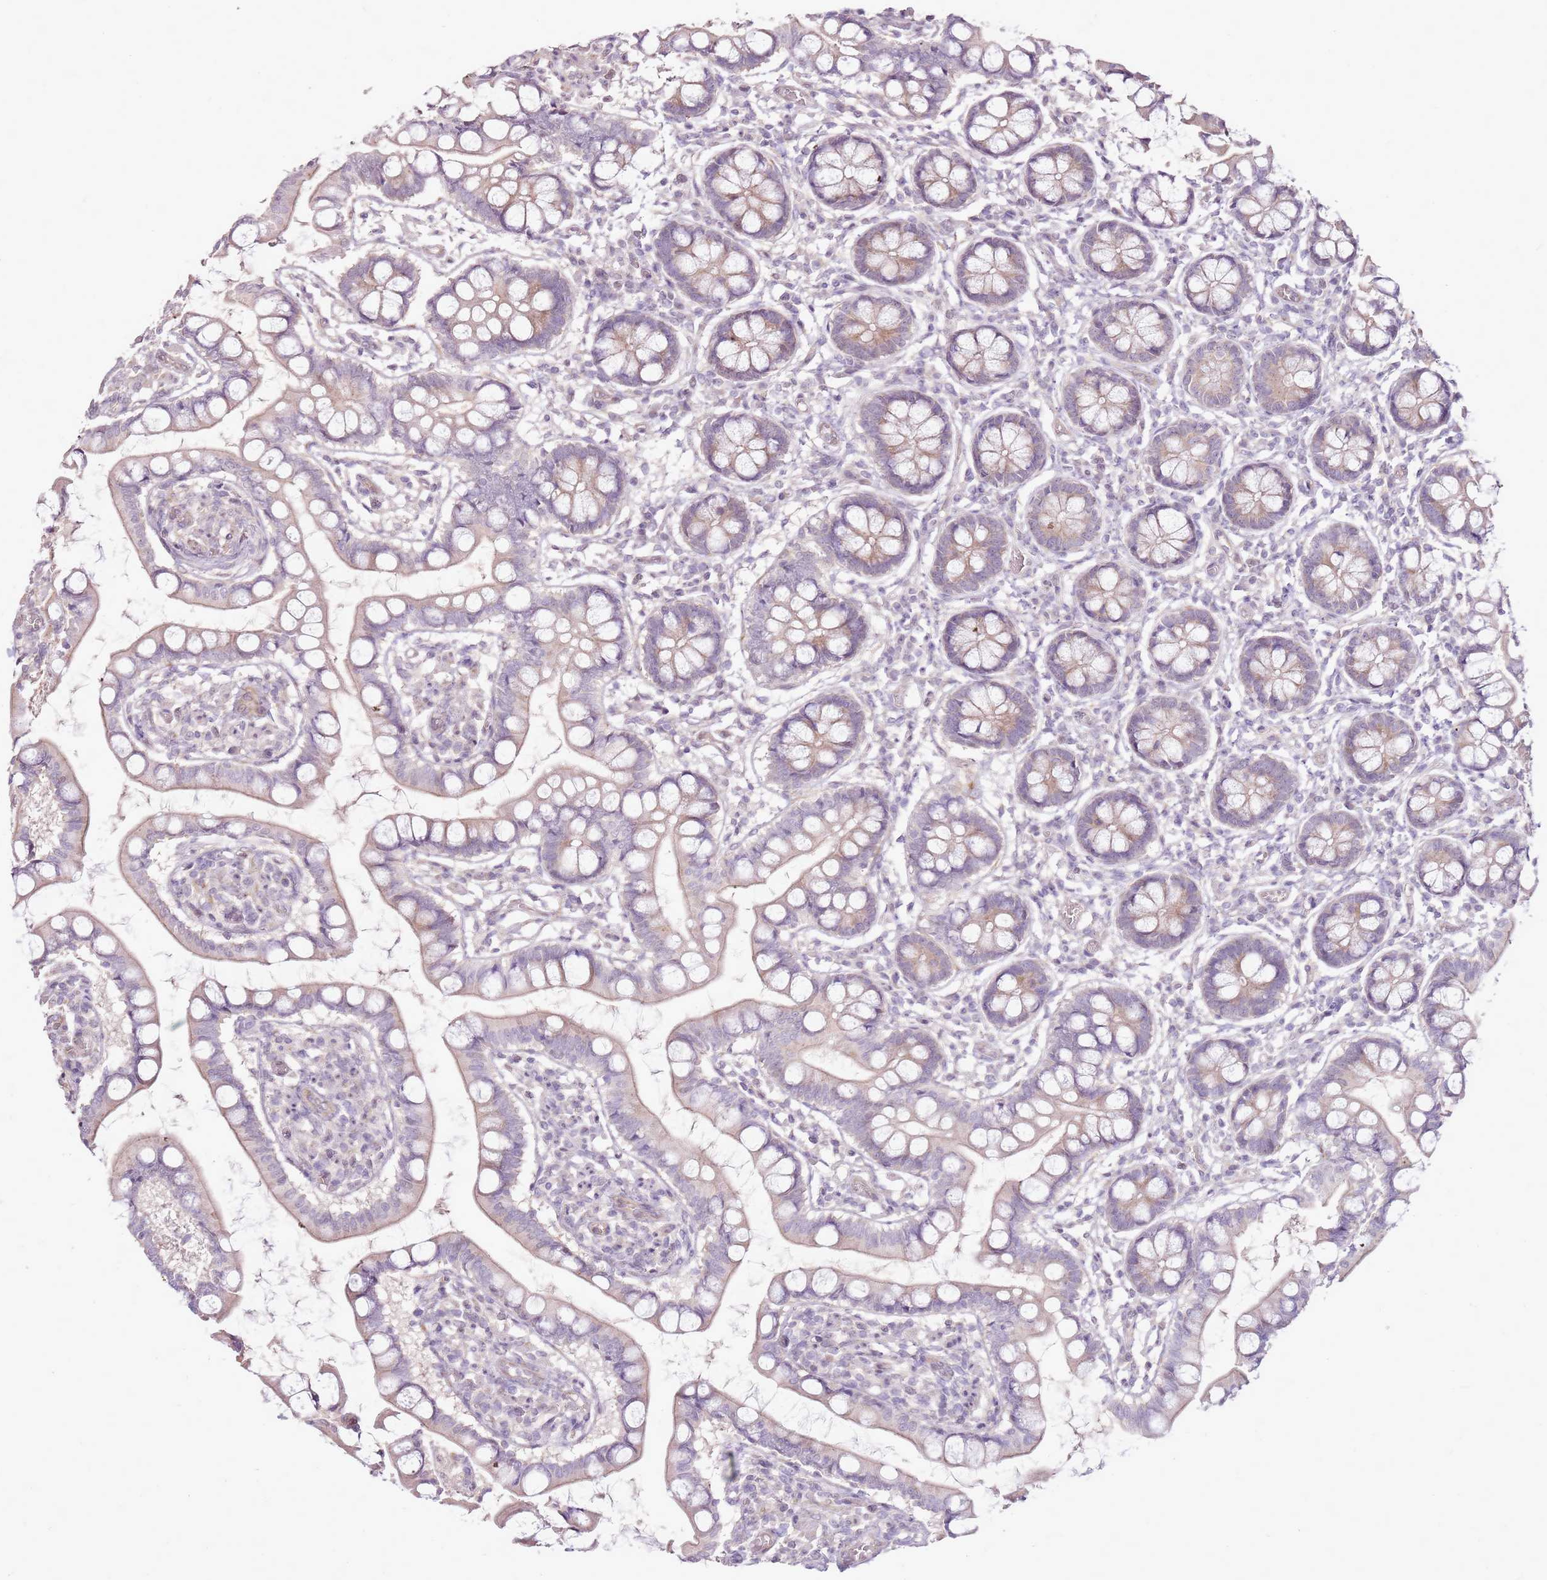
{"staining": {"intensity": "weak", "quantity": ">75%", "location": "cytoplasmic/membranous"}, "tissue": "small intestine", "cell_type": "Glandular cells", "image_type": "normal", "snomed": [{"axis": "morphology", "description": "Normal tissue, NOS"}, {"axis": "topography", "description": "Small intestine"}], "caption": "Immunohistochemistry (DAB (3,3'-diaminobenzidine)) staining of unremarkable human small intestine shows weak cytoplasmic/membranous protein expression in about >75% of glandular cells. The staining is performed using DAB (3,3'-diaminobenzidine) brown chromogen to label protein expression. The nuclei are counter-stained blue using hematoxylin.", "gene": "UGGT2", "patient": {"sex": "male", "age": 52}}